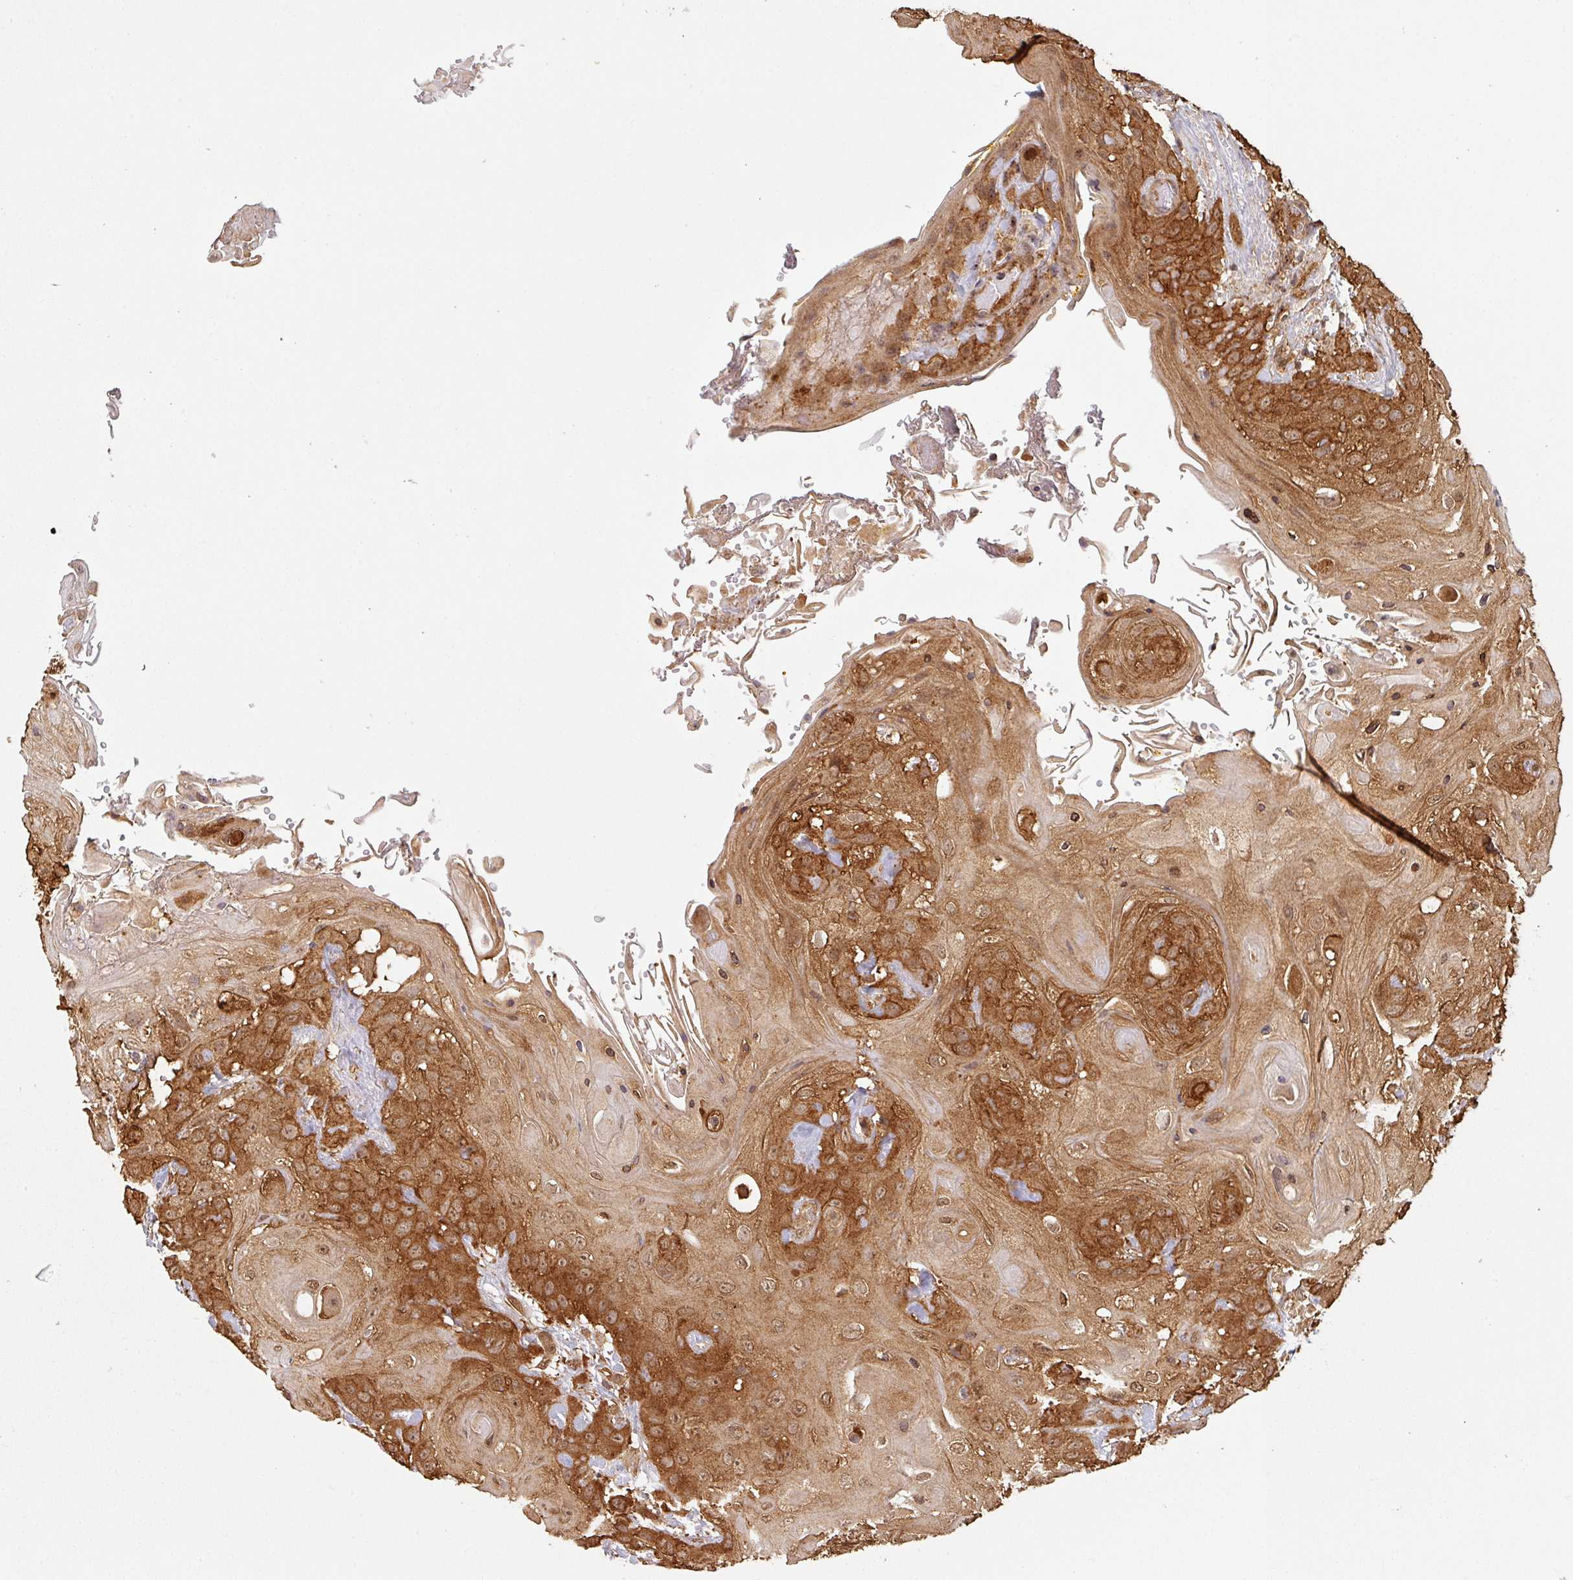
{"staining": {"intensity": "strong", "quantity": ">75%", "location": "cytoplasmic/membranous,nuclear"}, "tissue": "head and neck cancer", "cell_type": "Tumor cells", "image_type": "cancer", "snomed": [{"axis": "morphology", "description": "Squamous cell carcinoma, NOS"}, {"axis": "topography", "description": "Head-Neck"}], "caption": "Immunohistochemistry micrograph of human head and neck cancer (squamous cell carcinoma) stained for a protein (brown), which shows high levels of strong cytoplasmic/membranous and nuclear positivity in approximately >75% of tumor cells.", "gene": "ZNF322", "patient": {"sex": "female", "age": 43}}